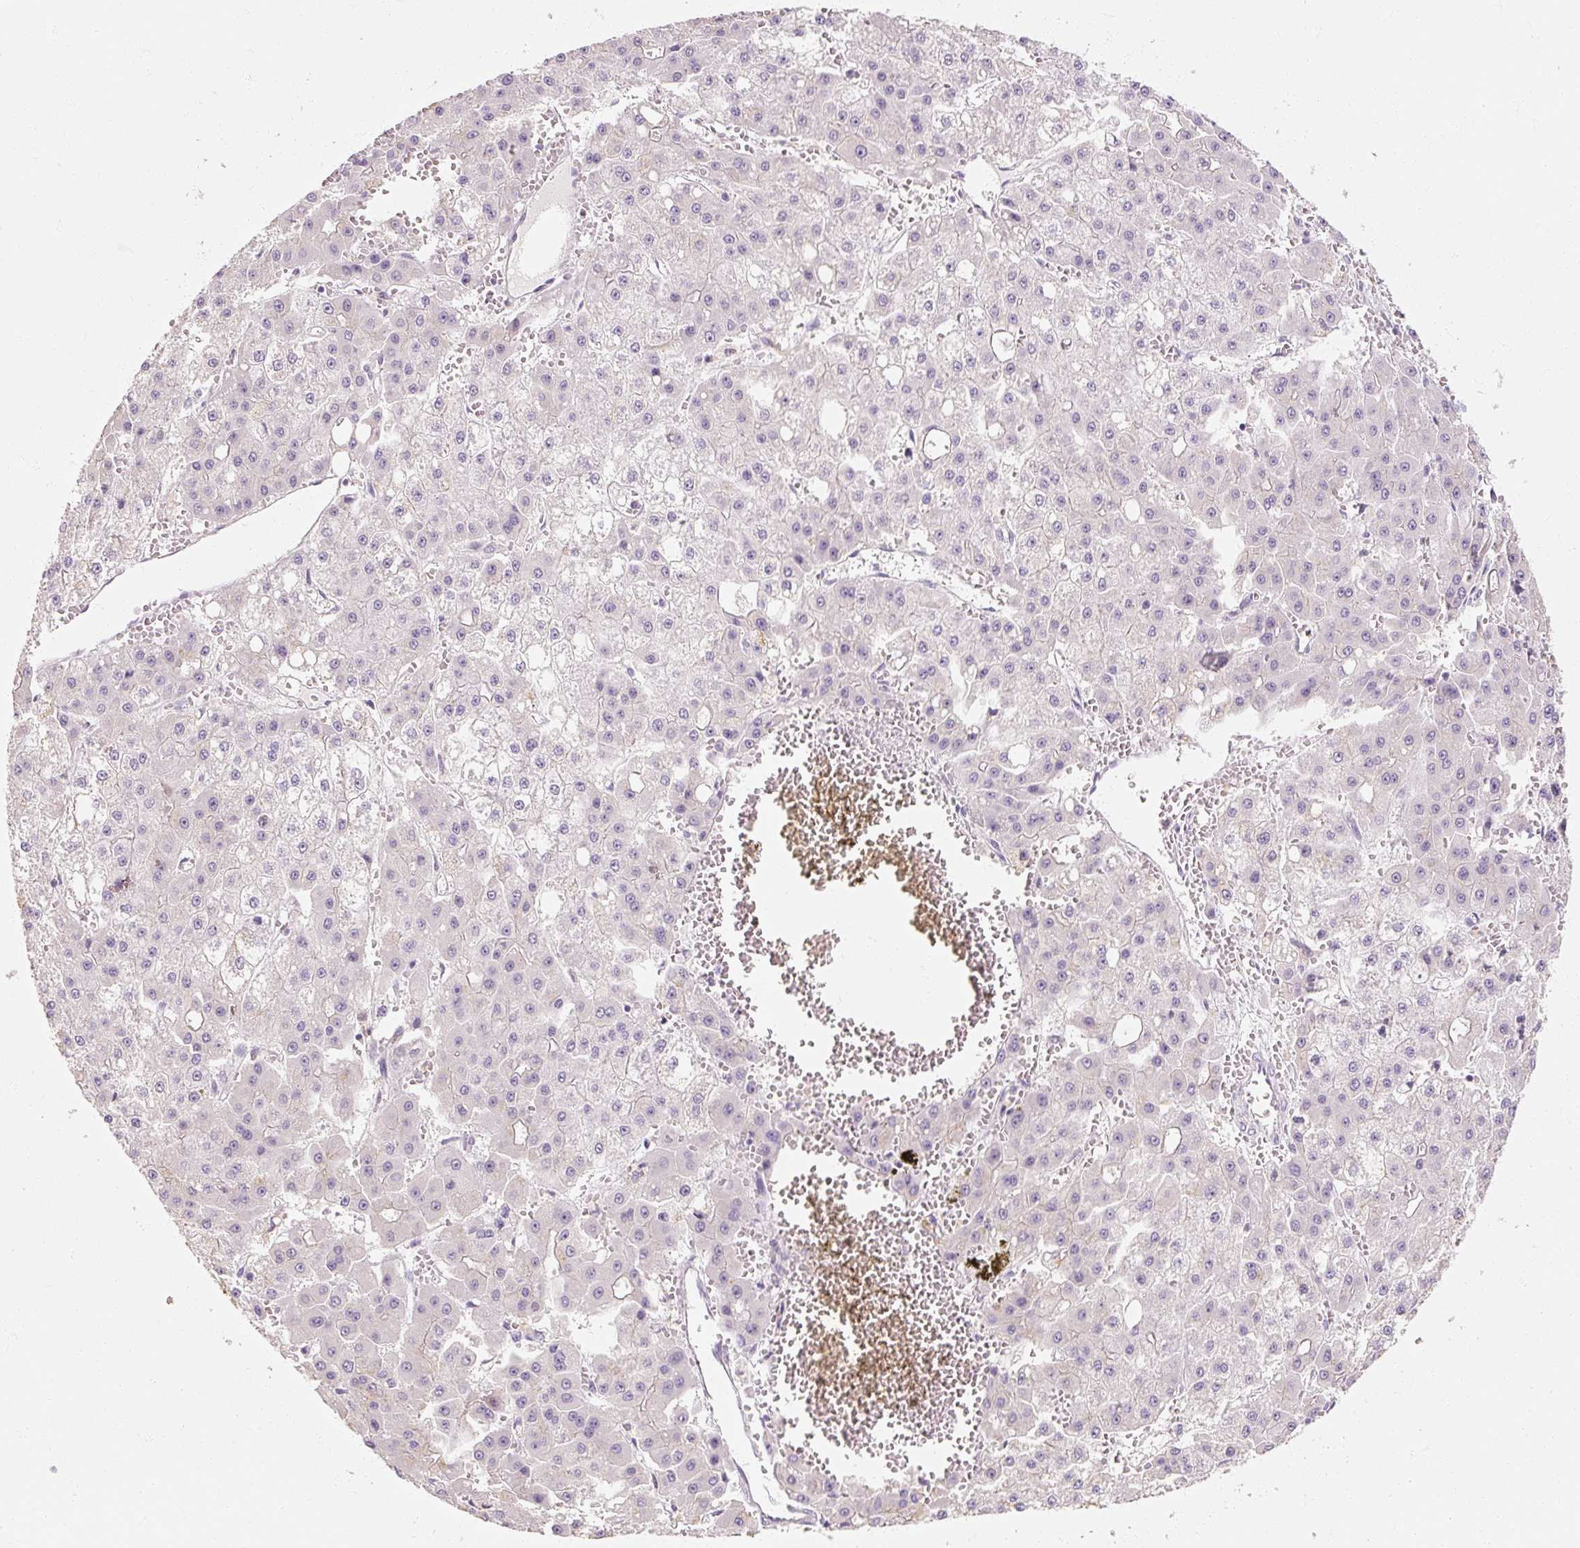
{"staining": {"intensity": "negative", "quantity": "none", "location": "none"}, "tissue": "liver cancer", "cell_type": "Tumor cells", "image_type": "cancer", "snomed": [{"axis": "morphology", "description": "Carcinoma, Hepatocellular, NOS"}, {"axis": "topography", "description": "Liver"}], "caption": "IHC photomicrograph of hepatocellular carcinoma (liver) stained for a protein (brown), which exhibits no expression in tumor cells.", "gene": "NFE2L3", "patient": {"sex": "male", "age": 47}}